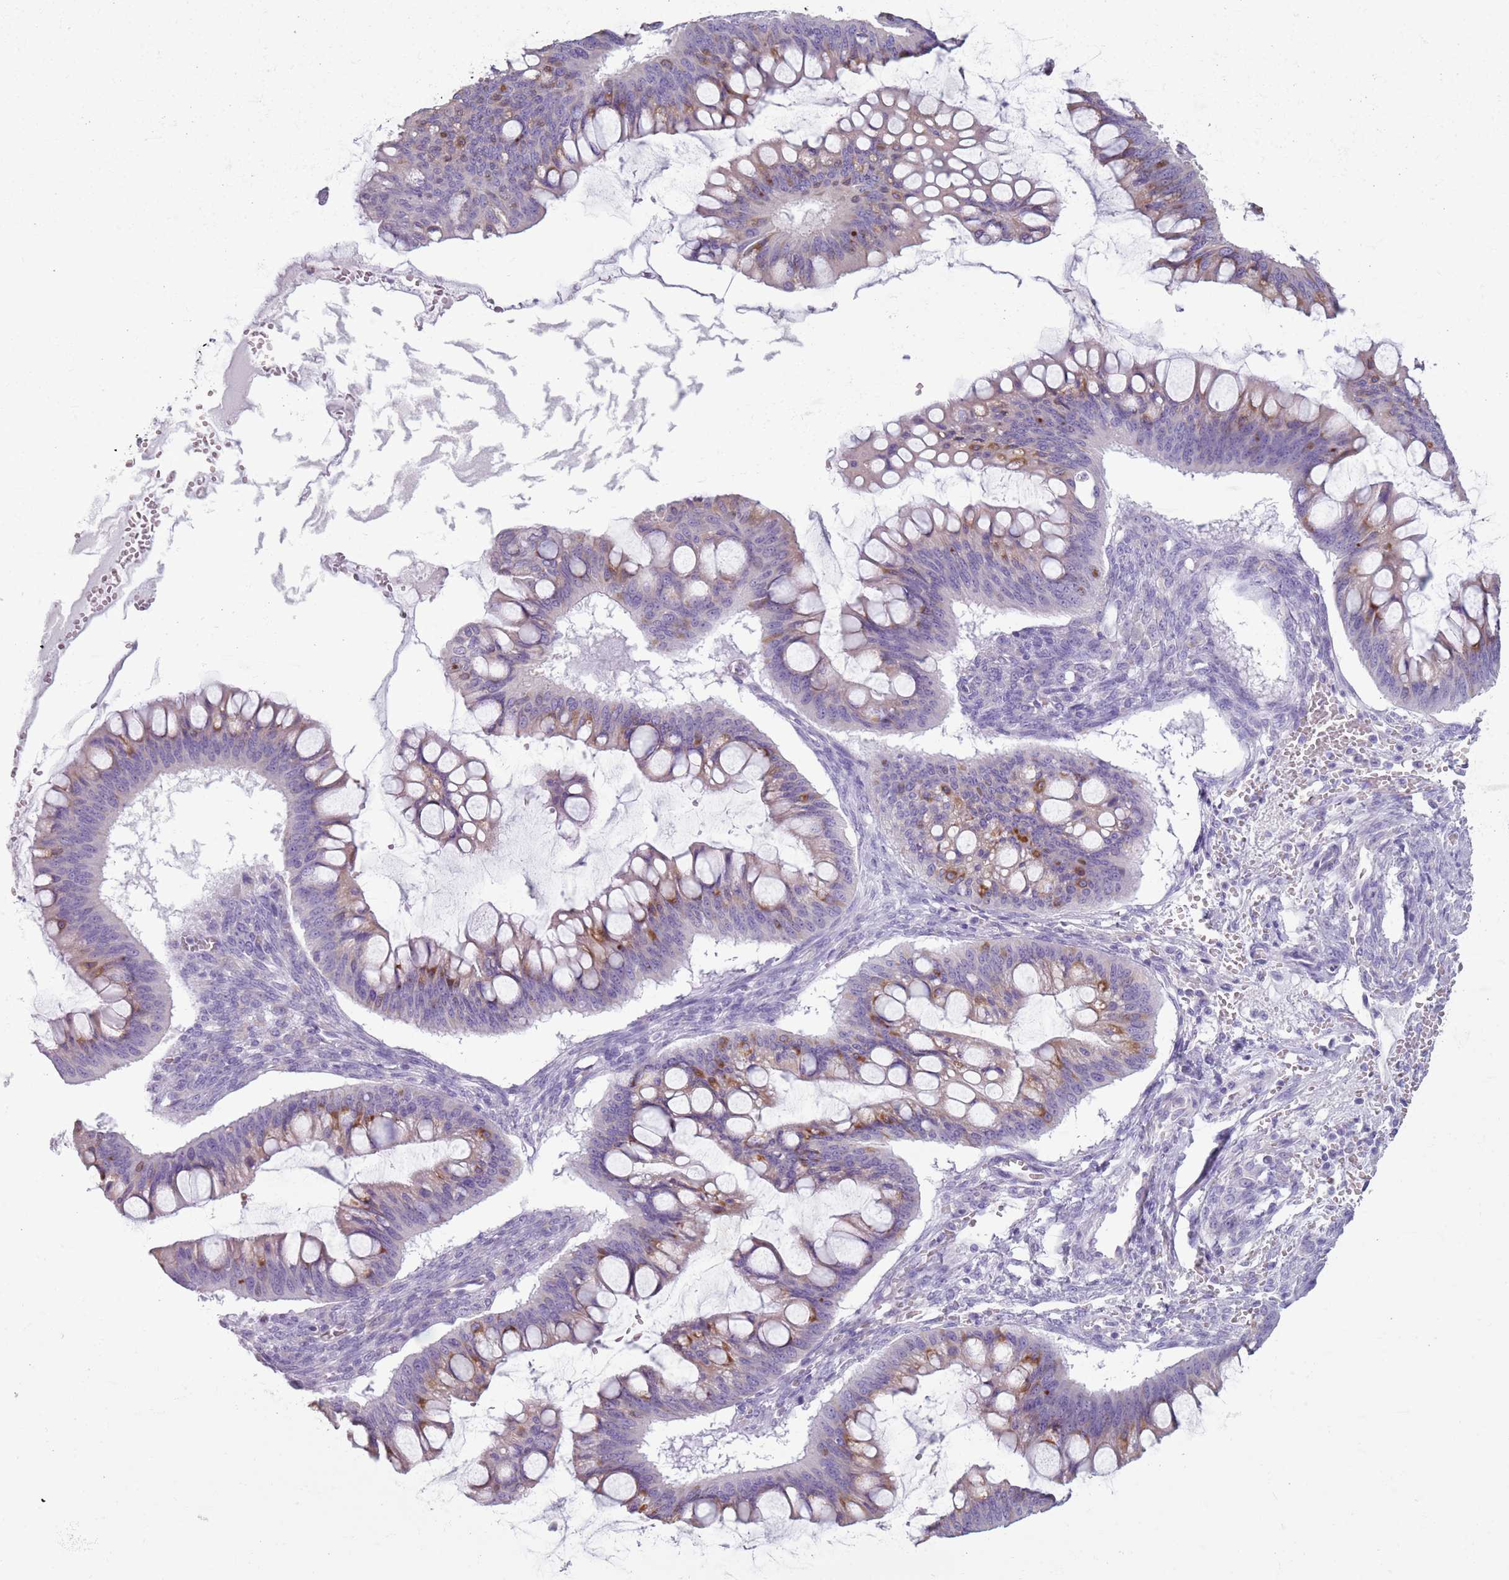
{"staining": {"intensity": "moderate", "quantity": "<25%", "location": "cytoplasmic/membranous"}, "tissue": "ovarian cancer", "cell_type": "Tumor cells", "image_type": "cancer", "snomed": [{"axis": "morphology", "description": "Cystadenocarcinoma, mucinous, NOS"}, {"axis": "topography", "description": "Ovary"}], "caption": "This is a micrograph of IHC staining of ovarian cancer (mucinous cystadenocarcinoma), which shows moderate positivity in the cytoplasmic/membranous of tumor cells.", "gene": "HYOU1", "patient": {"sex": "female", "age": 73}}